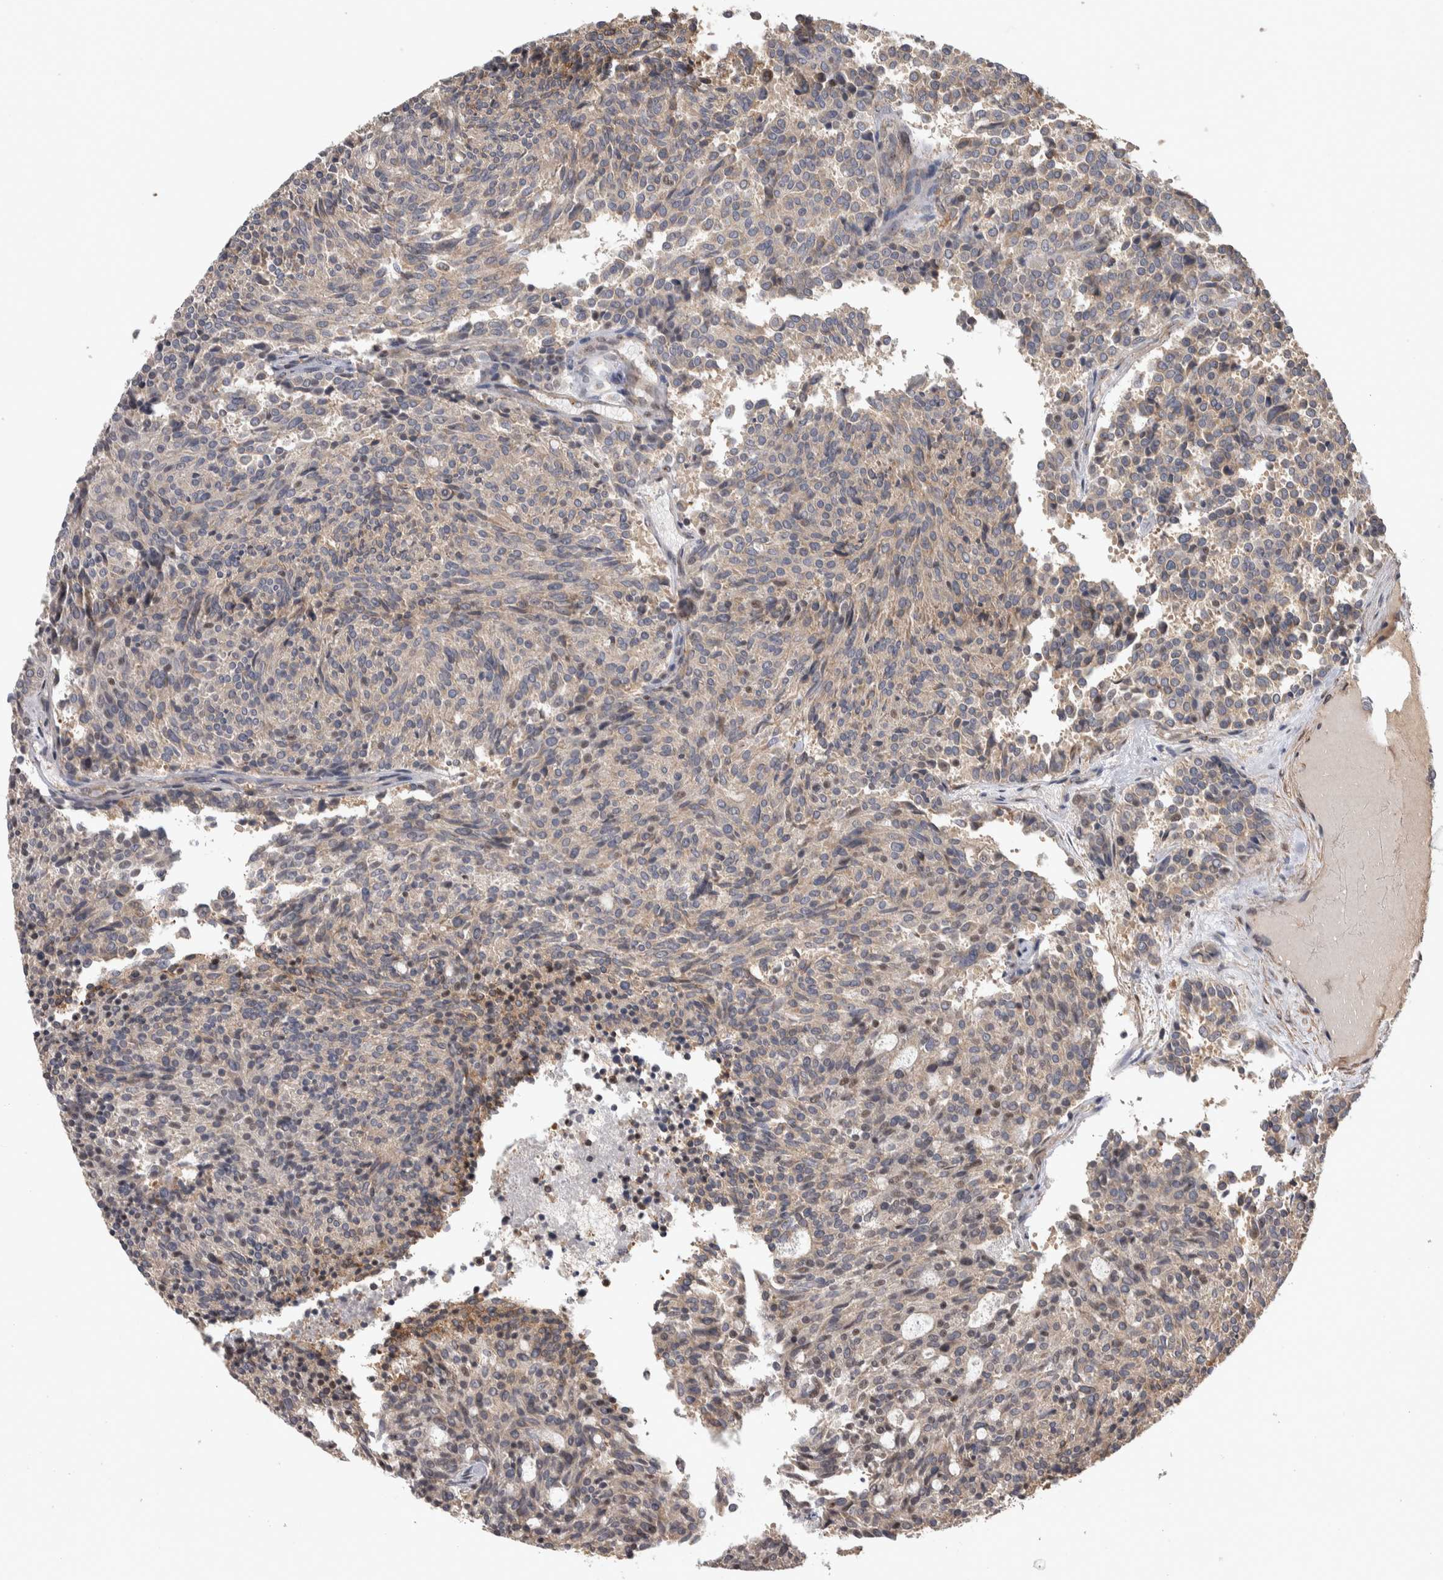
{"staining": {"intensity": "moderate", "quantity": "<25%", "location": "cytoplasmic/membranous"}, "tissue": "carcinoid", "cell_type": "Tumor cells", "image_type": "cancer", "snomed": [{"axis": "morphology", "description": "Carcinoid, malignant, NOS"}, {"axis": "topography", "description": "Pancreas"}], "caption": "This is a photomicrograph of immunohistochemistry staining of carcinoid, which shows moderate expression in the cytoplasmic/membranous of tumor cells.", "gene": "IFRD1", "patient": {"sex": "female", "age": 54}}